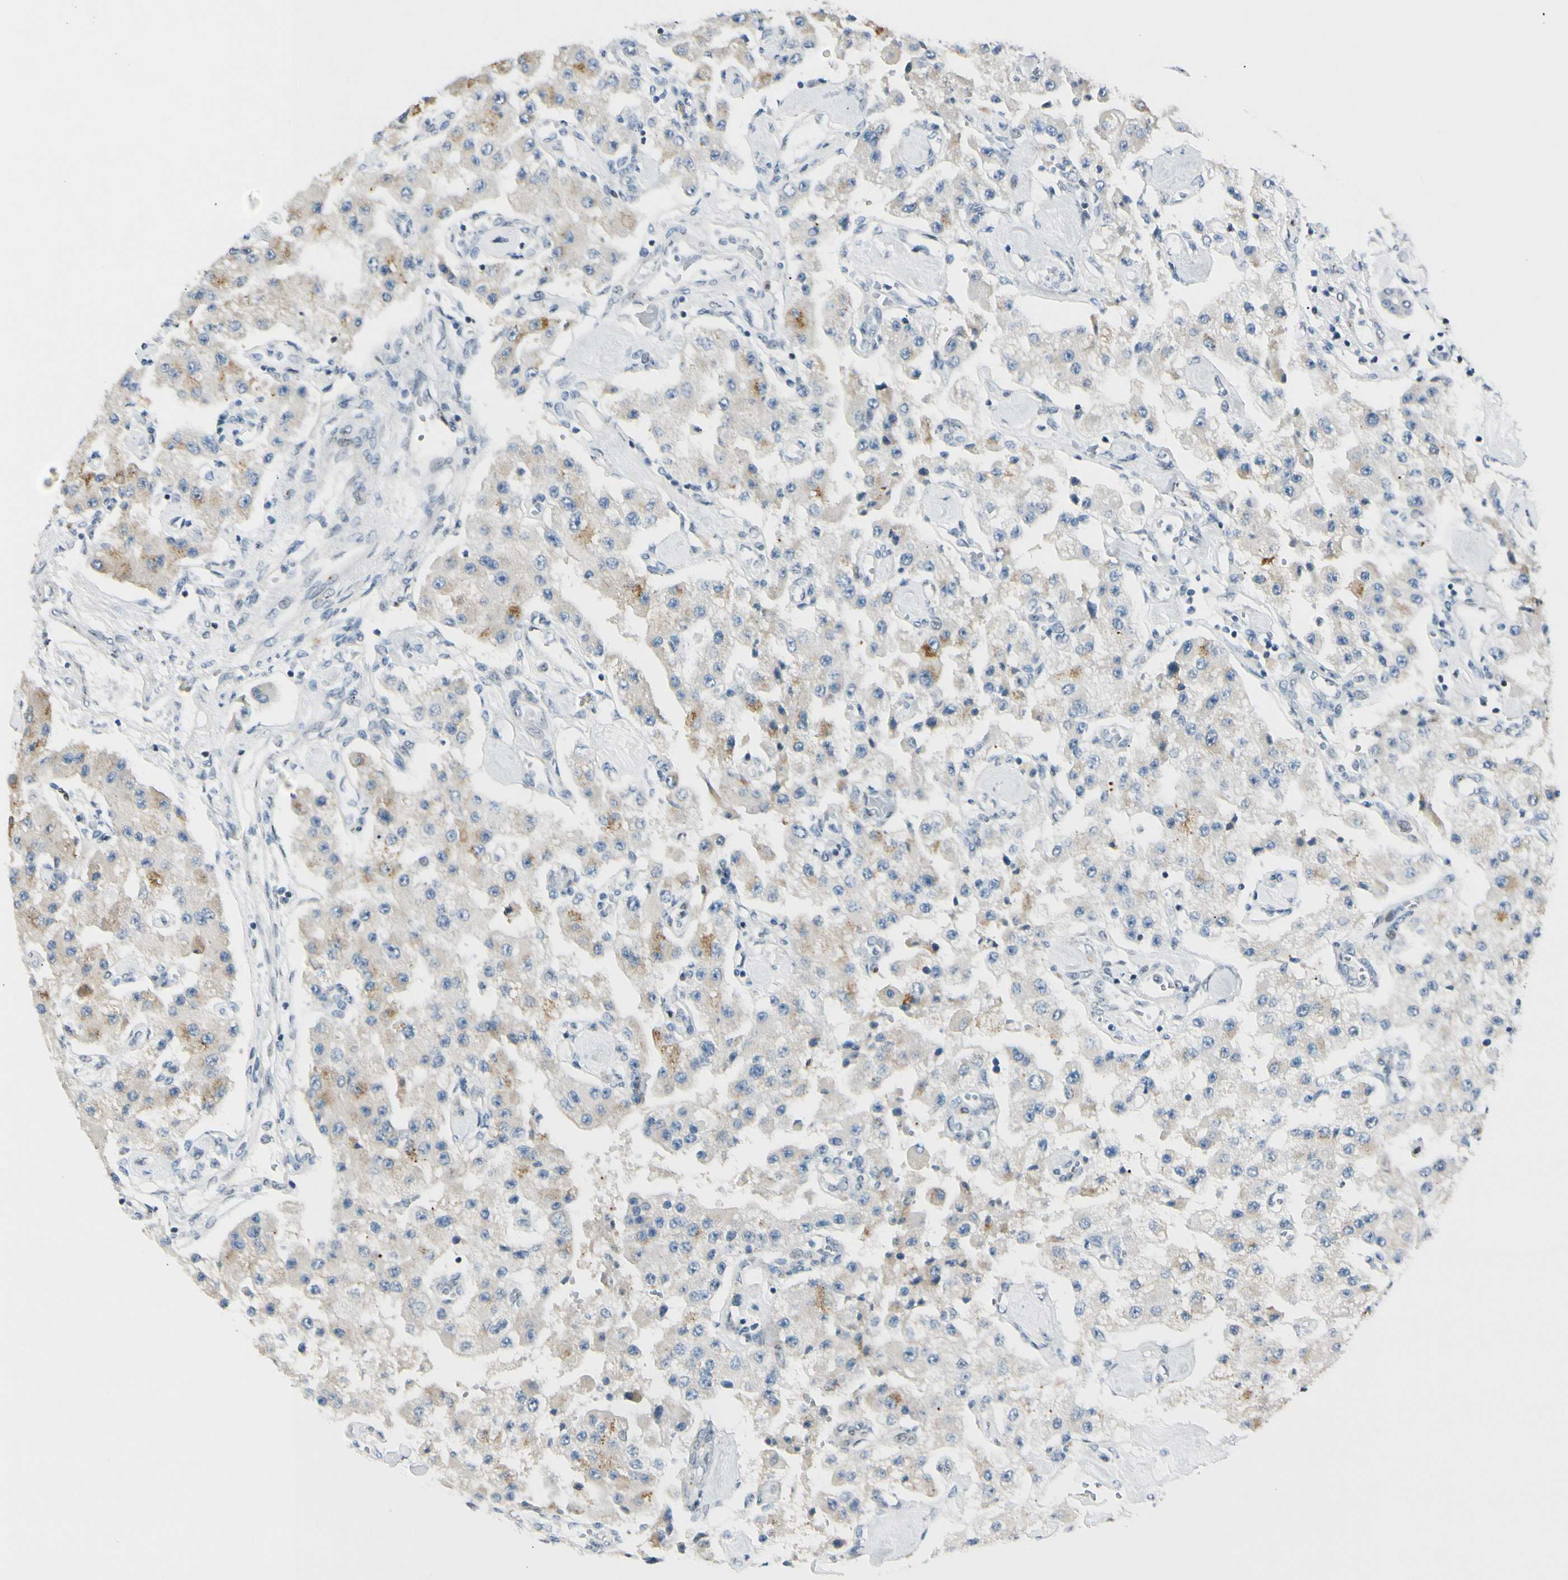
{"staining": {"intensity": "moderate", "quantity": "<25%", "location": "cytoplasmic/membranous"}, "tissue": "carcinoid", "cell_type": "Tumor cells", "image_type": "cancer", "snomed": [{"axis": "morphology", "description": "Carcinoid, malignant, NOS"}, {"axis": "topography", "description": "Pancreas"}], "caption": "Carcinoid (malignant) tissue exhibits moderate cytoplasmic/membranous expression in approximately <25% of tumor cells (DAB IHC, brown staining for protein, blue staining for nuclei).", "gene": "B4GALNT1", "patient": {"sex": "male", "age": 41}}